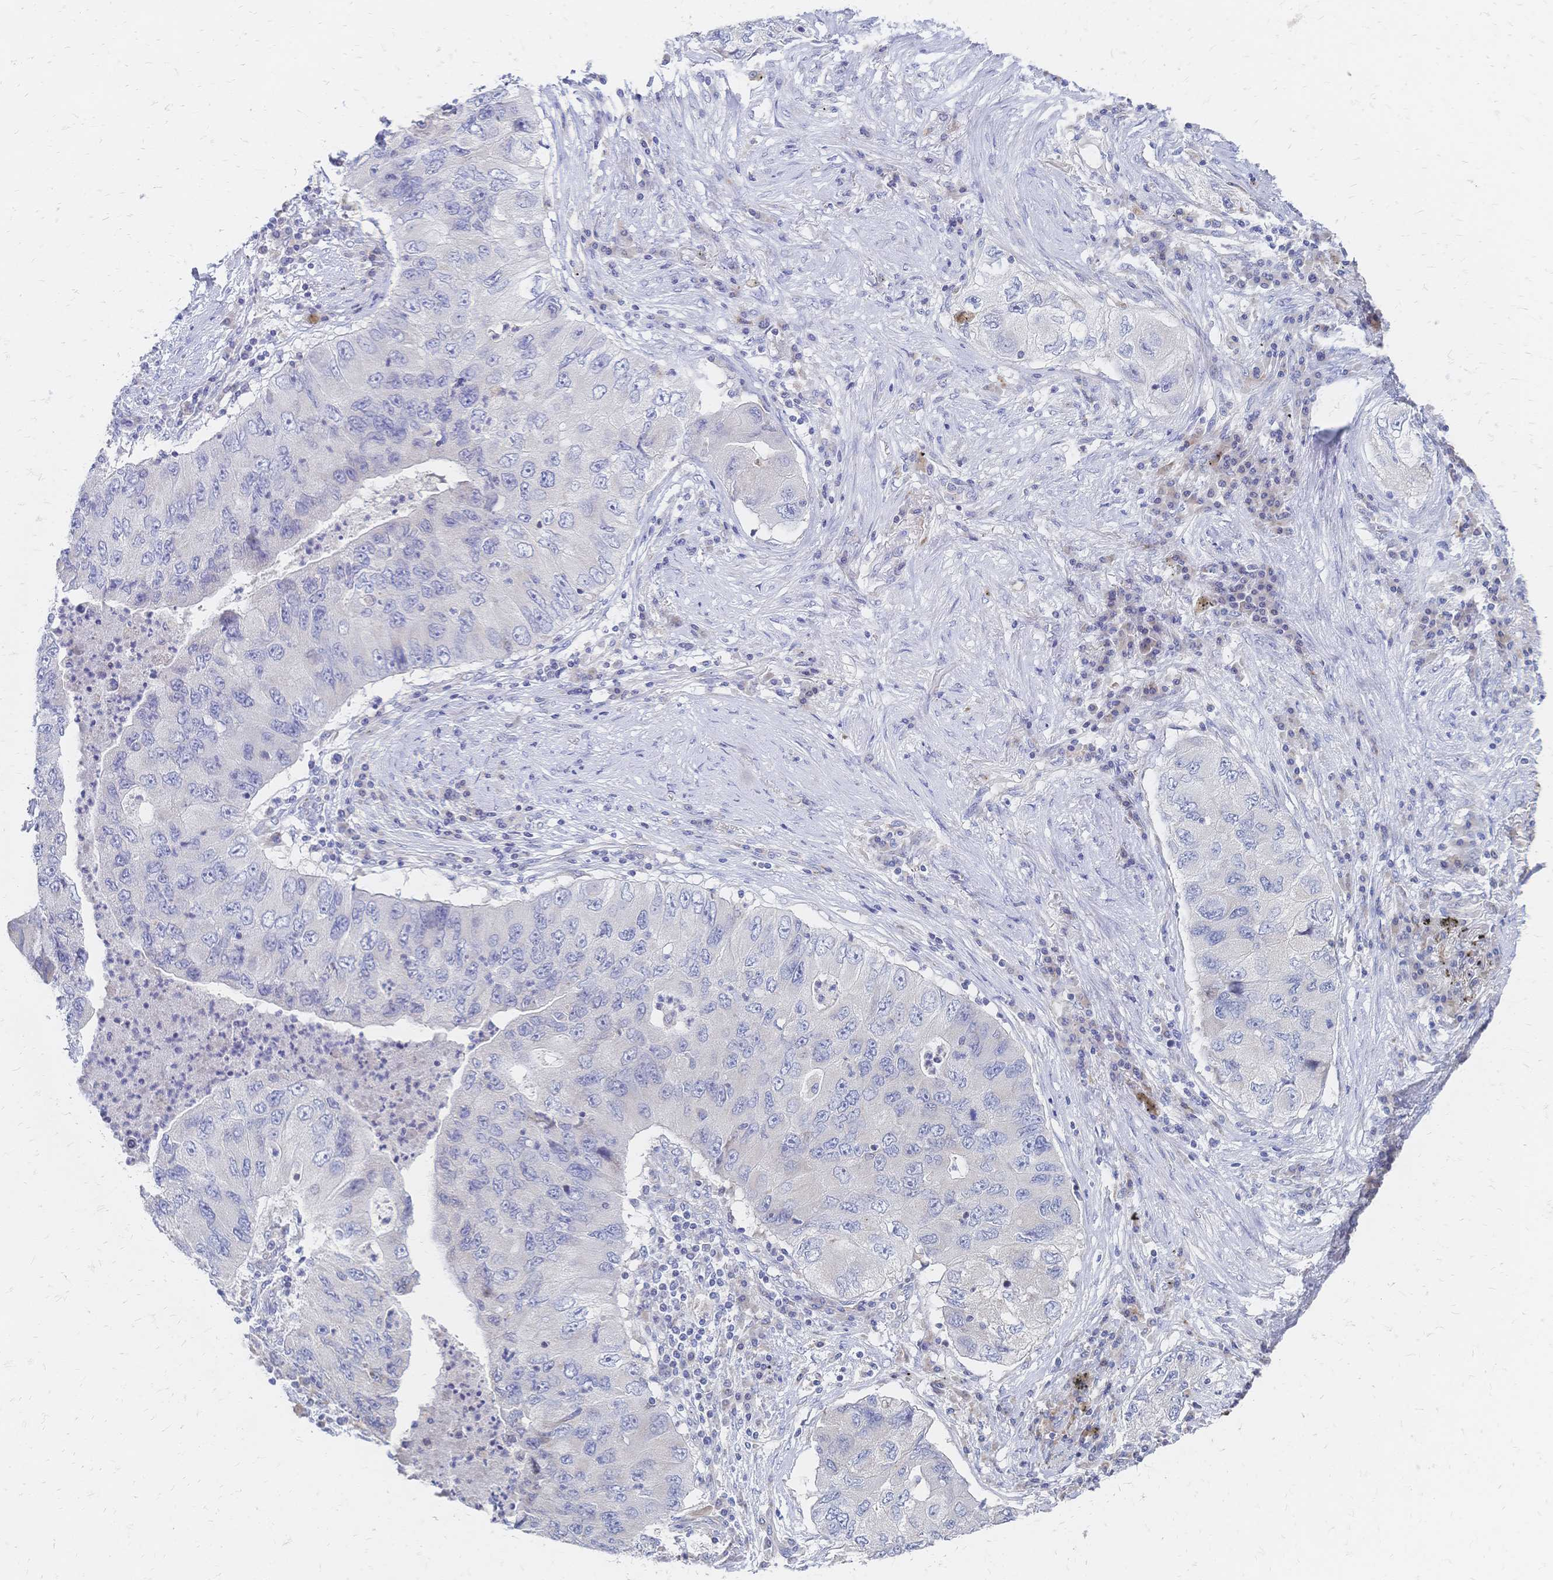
{"staining": {"intensity": "negative", "quantity": "none", "location": "none"}, "tissue": "lung cancer", "cell_type": "Tumor cells", "image_type": "cancer", "snomed": [{"axis": "morphology", "description": "Adenocarcinoma, NOS"}, {"axis": "morphology", "description": "Adenocarcinoma, metastatic, NOS"}, {"axis": "topography", "description": "Lymph node"}, {"axis": "topography", "description": "Lung"}], "caption": "The image exhibits no significant expression in tumor cells of lung cancer.", "gene": "VWC2L", "patient": {"sex": "female", "age": 54}}